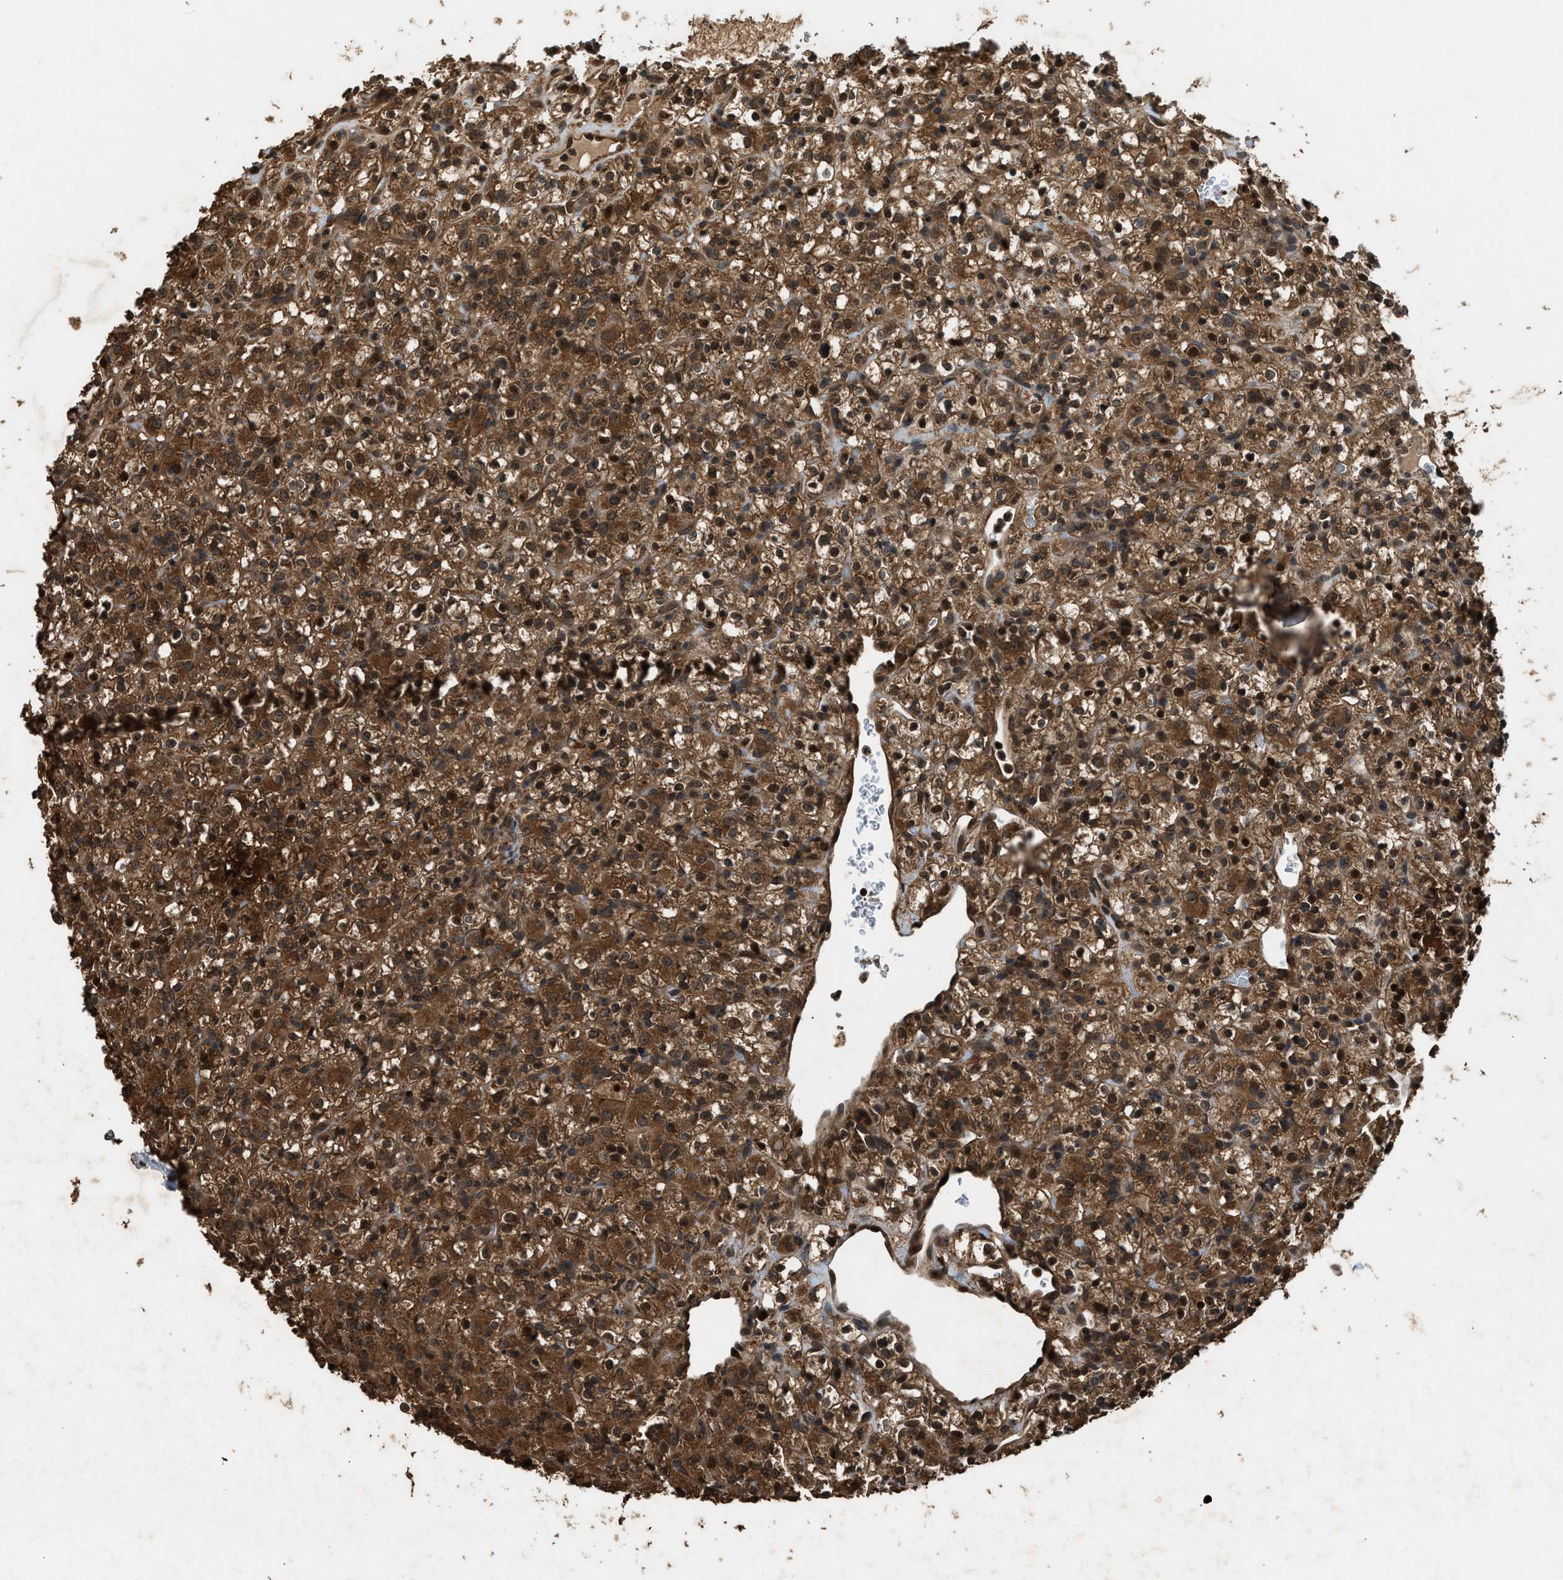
{"staining": {"intensity": "strong", "quantity": ">75%", "location": "cytoplasmic/membranous,nuclear"}, "tissue": "renal cancer", "cell_type": "Tumor cells", "image_type": "cancer", "snomed": [{"axis": "morphology", "description": "Normal tissue, NOS"}, {"axis": "morphology", "description": "Adenocarcinoma, NOS"}, {"axis": "topography", "description": "Kidney"}], "caption": "About >75% of tumor cells in human renal cancer show strong cytoplasmic/membranous and nuclear protein staining as visualized by brown immunohistochemical staining.", "gene": "RPS6KB1", "patient": {"sex": "female", "age": 72}}